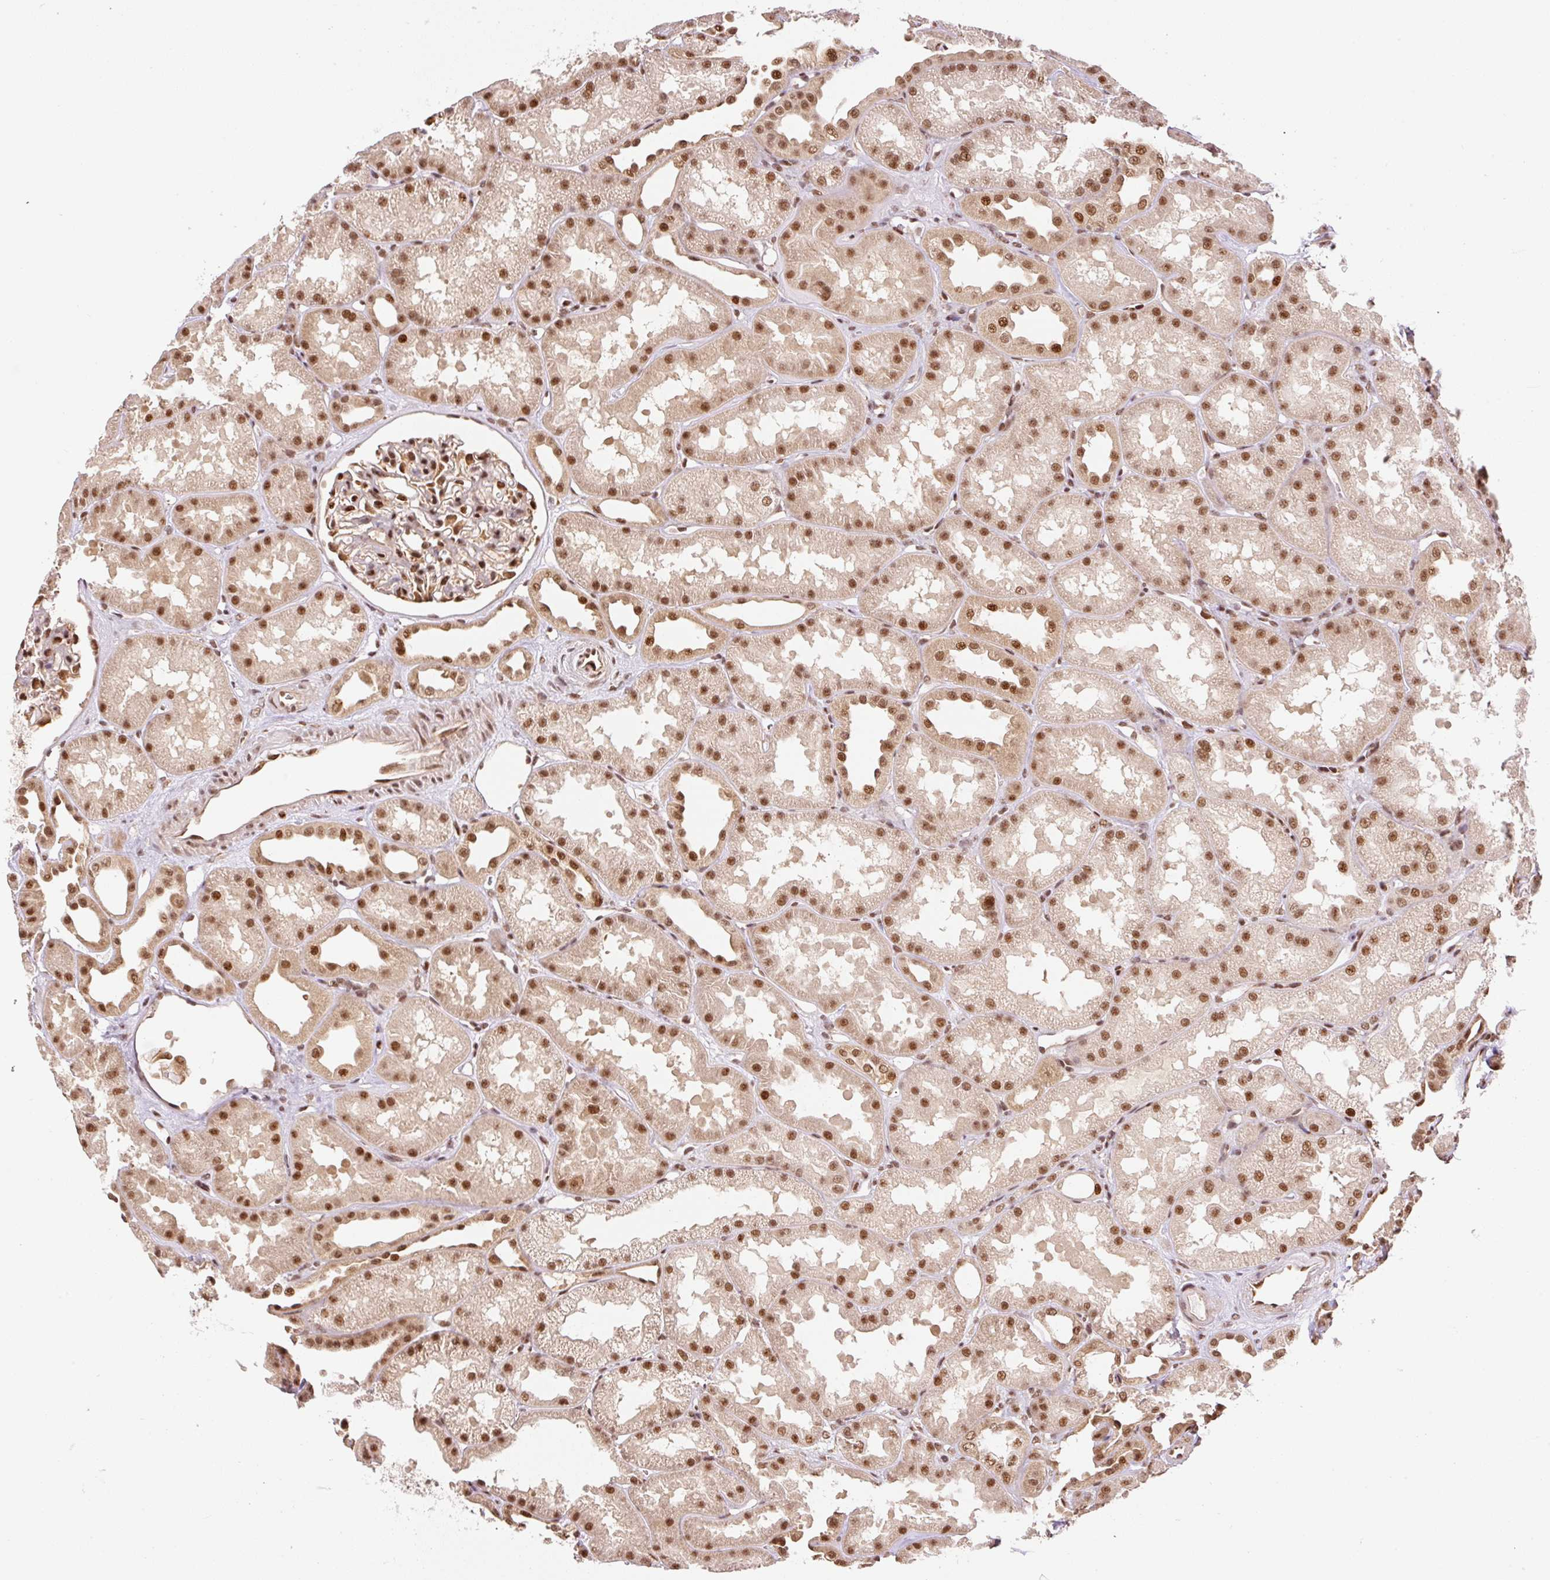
{"staining": {"intensity": "strong", "quantity": ">75%", "location": "nuclear"}, "tissue": "kidney", "cell_type": "Cells in glomeruli", "image_type": "normal", "snomed": [{"axis": "morphology", "description": "Normal tissue, NOS"}, {"axis": "topography", "description": "Kidney"}], "caption": "Kidney stained for a protein reveals strong nuclear positivity in cells in glomeruli.", "gene": "INTS8", "patient": {"sex": "male", "age": 61}}